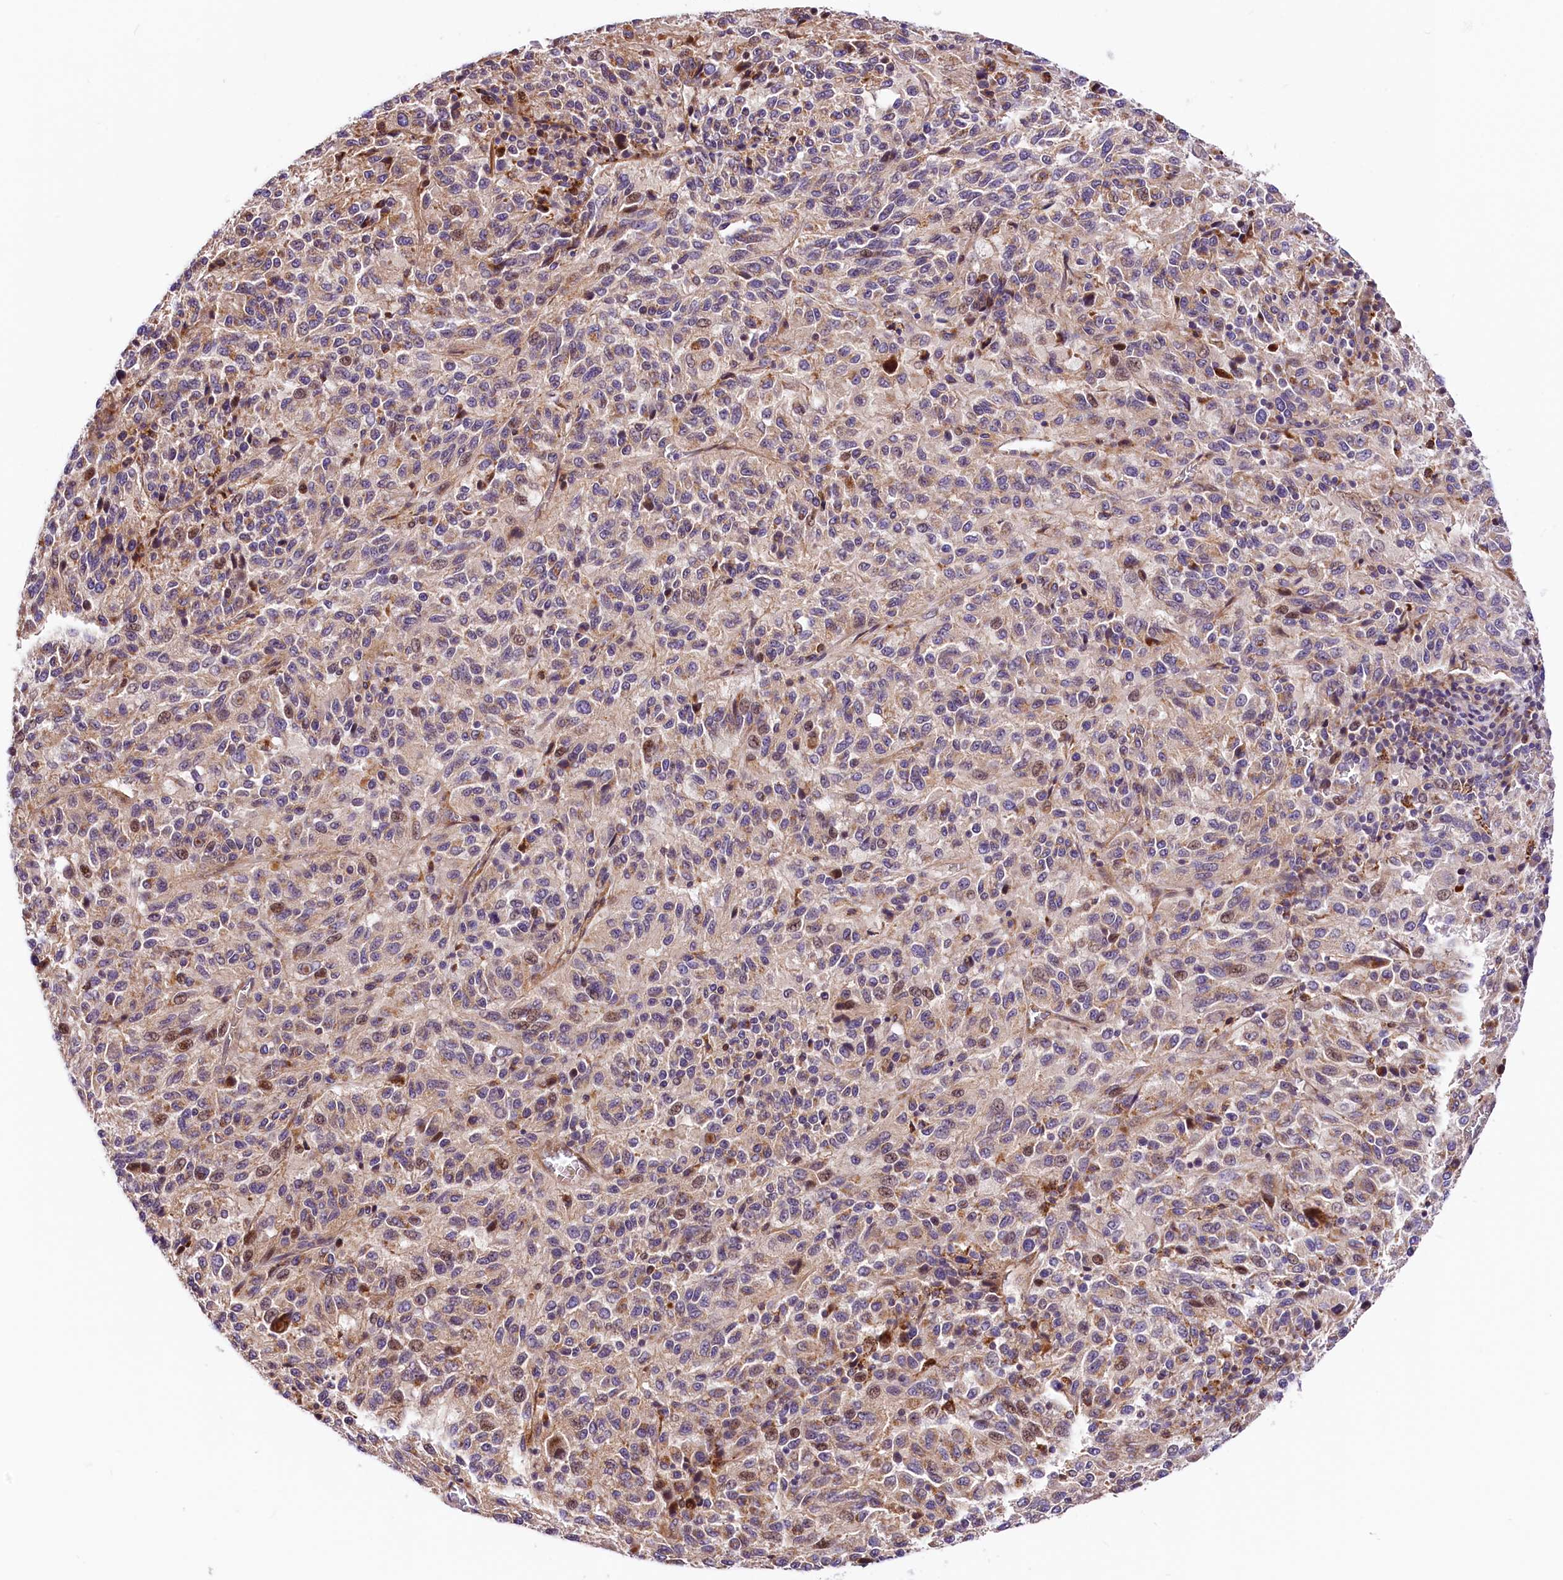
{"staining": {"intensity": "weak", "quantity": "<25%", "location": "cytoplasmic/membranous,nuclear"}, "tissue": "melanoma", "cell_type": "Tumor cells", "image_type": "cancer", "snomed": [{"axis": "morphology", "description": "Malignant melanoma, Metastatic site"}, {"axis": "topography", "description": "Lung"}], "caption": "Immunohistochemistry (IHC) micrograph of human malignant melanoma (metastatic site) stained for a protein (brown), which displays no positivity in tumor cells.", "gene": "ARMC6", "patient": {"sex": "male", "age": 64}}